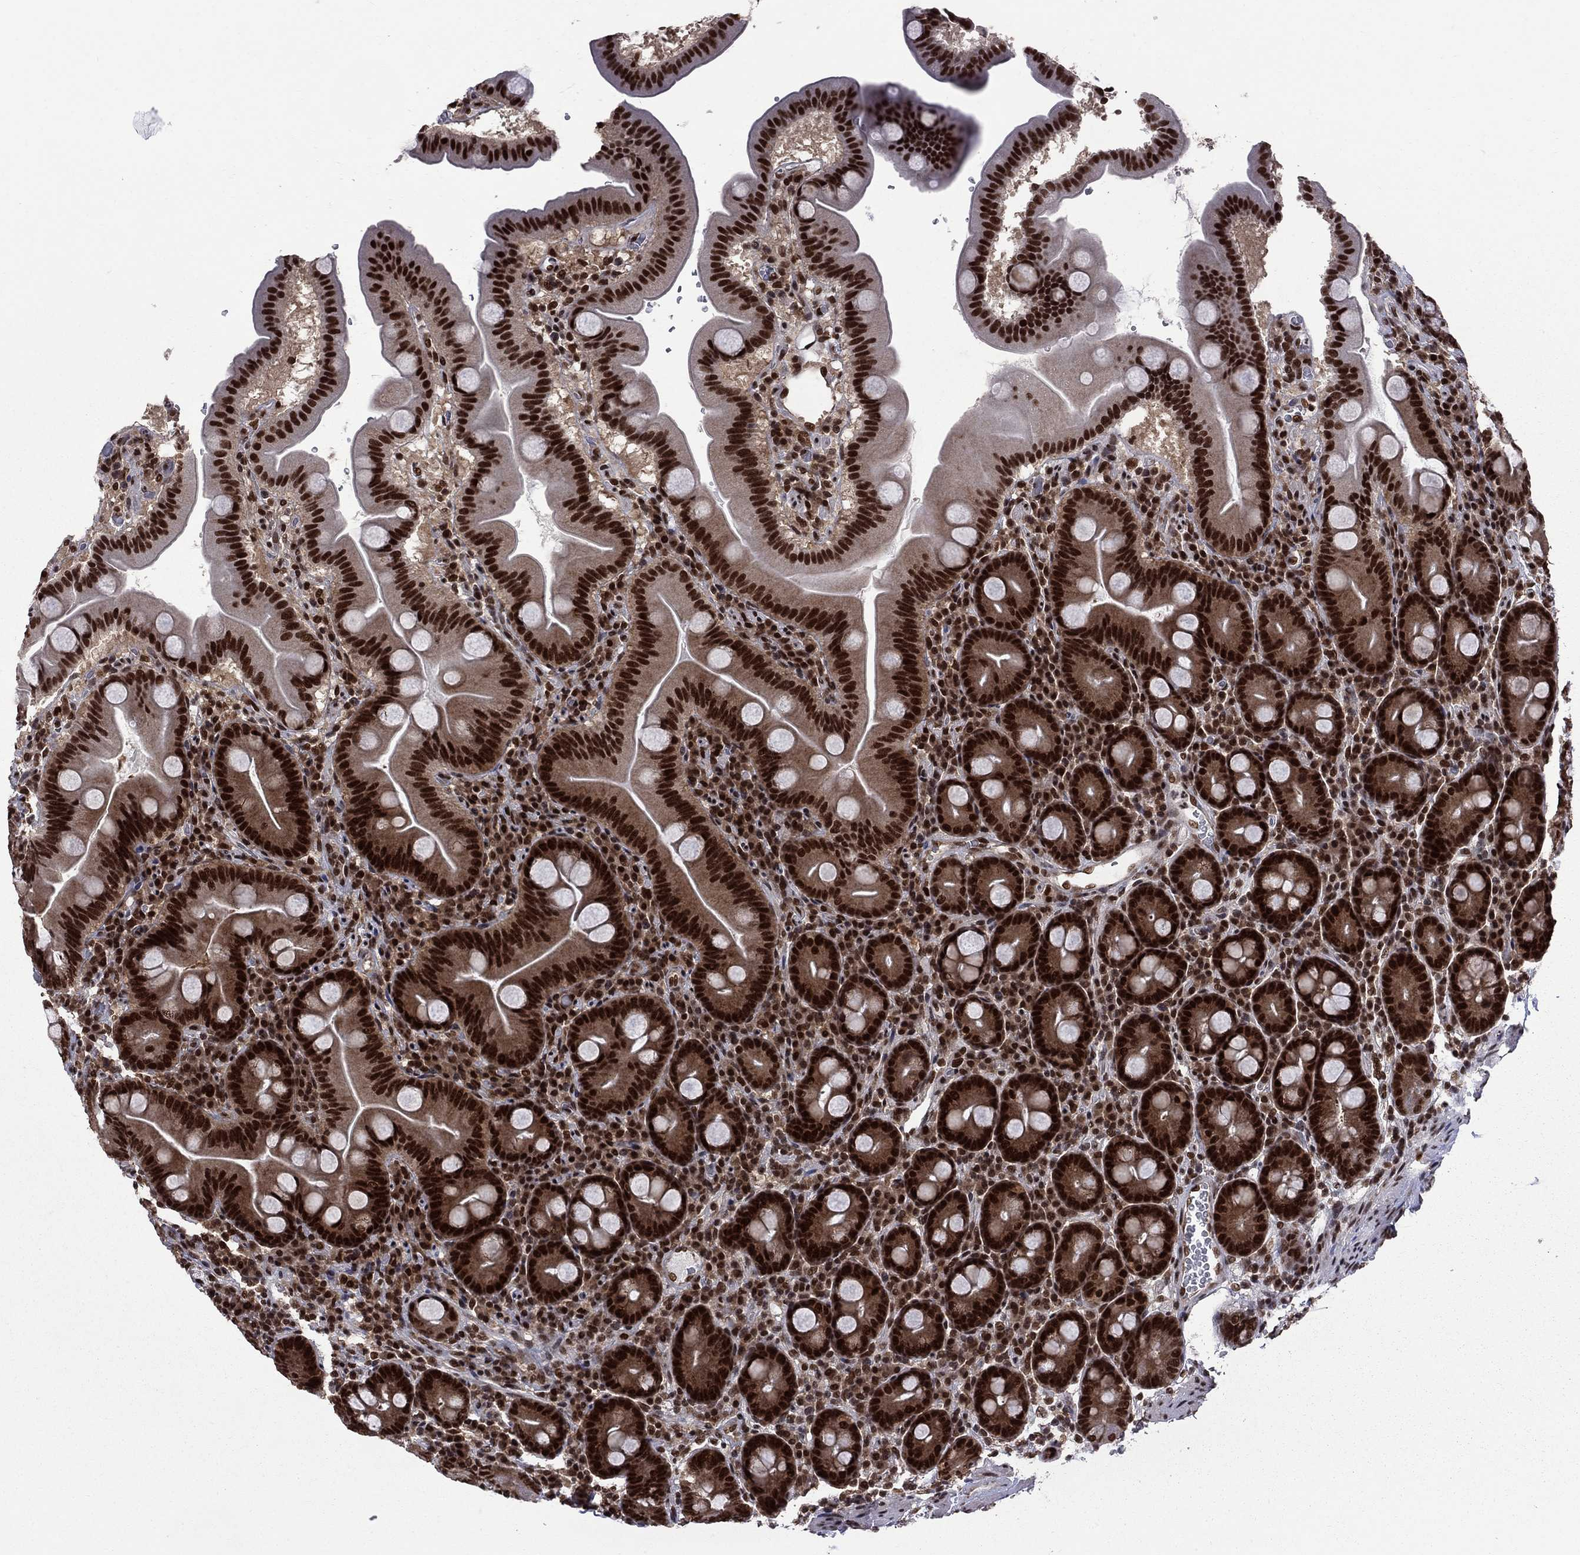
{"staining": {"intensity": "strong", "quantity": ">75%", "location": "nuclear"}, "tissue": "duodenum", "cell_type": "Glandular cells", "image_type": "normal", "snomed": [{"axis": "morphology", "description": "Normal tissue, NOS"}, {"axis": "topography", "description": "Duodenum"}], "caption": "Protein expression analysis of benign duodenum displays strong nuclear staining in about >75% of glandular cells.", "gene": "MED25", "patient": {"sex": "male", "age": 59}}